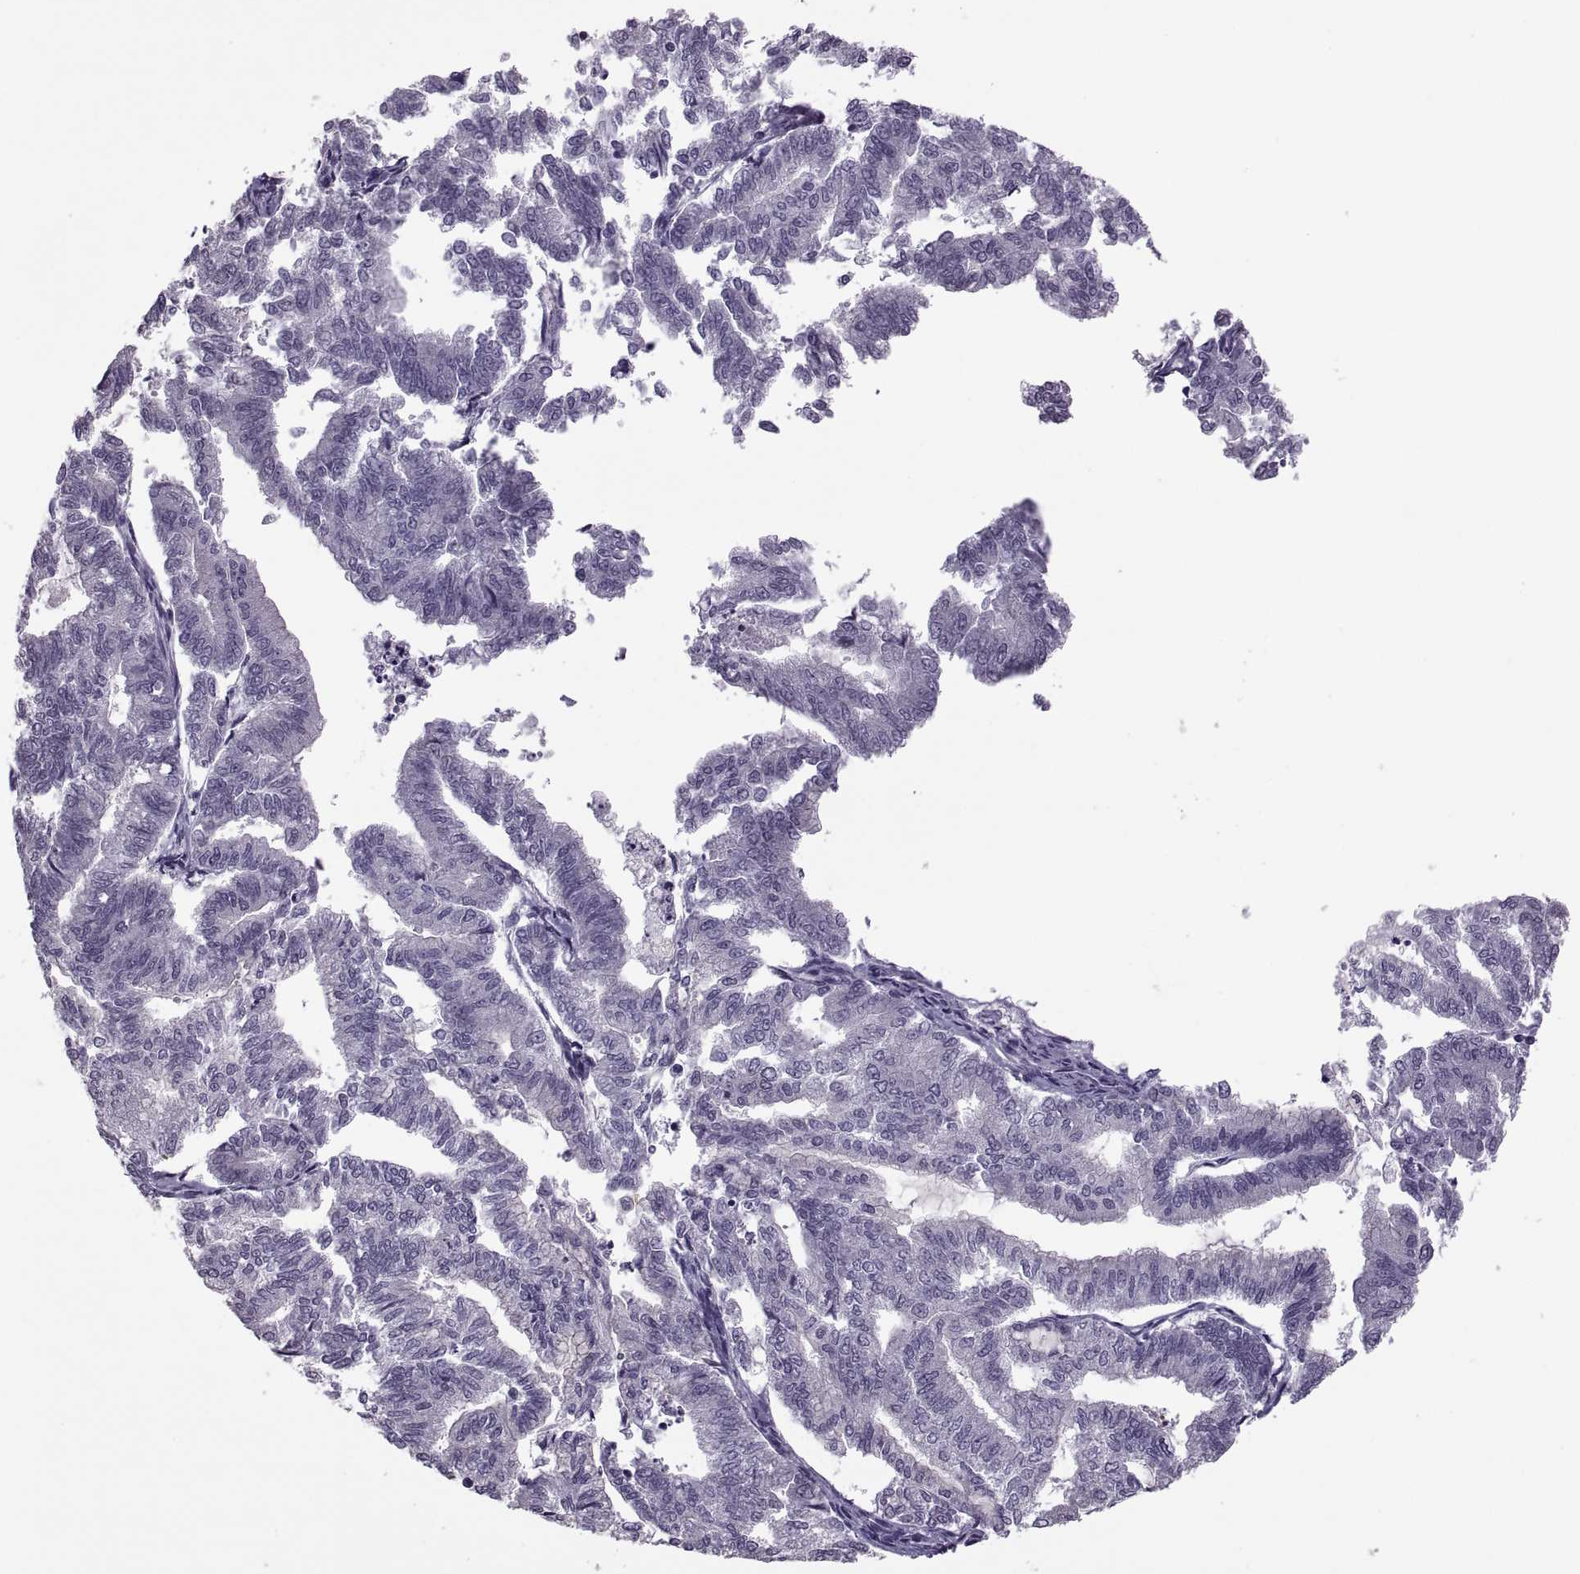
{"staining": {"intensity": "negative", "quantity": "none", "location": "none"}, "tissue": "endometrial cancer", "cell_type": "Tumor cells", "image_type": "cancer", "snomed": [{"axis": "morphology", "description": "Adenocarcinoma, NOS"}, {"axis": "topography", "description": "Endometrium"}], "caption": "High magnification brightfield microscopy of endometrial cancer (adenocarcinoma) stained with DAB (3,3'-diaminobenzidine) (brown) and counterstained with hematoxylin (blue): tumor cells show no significant positivity. The staining is performed using DAB brown chromogen with nuclei counter-stained in using hematoxylin.", "gene": "ODF3", "patient": {"sex": "female", "age": 79}}